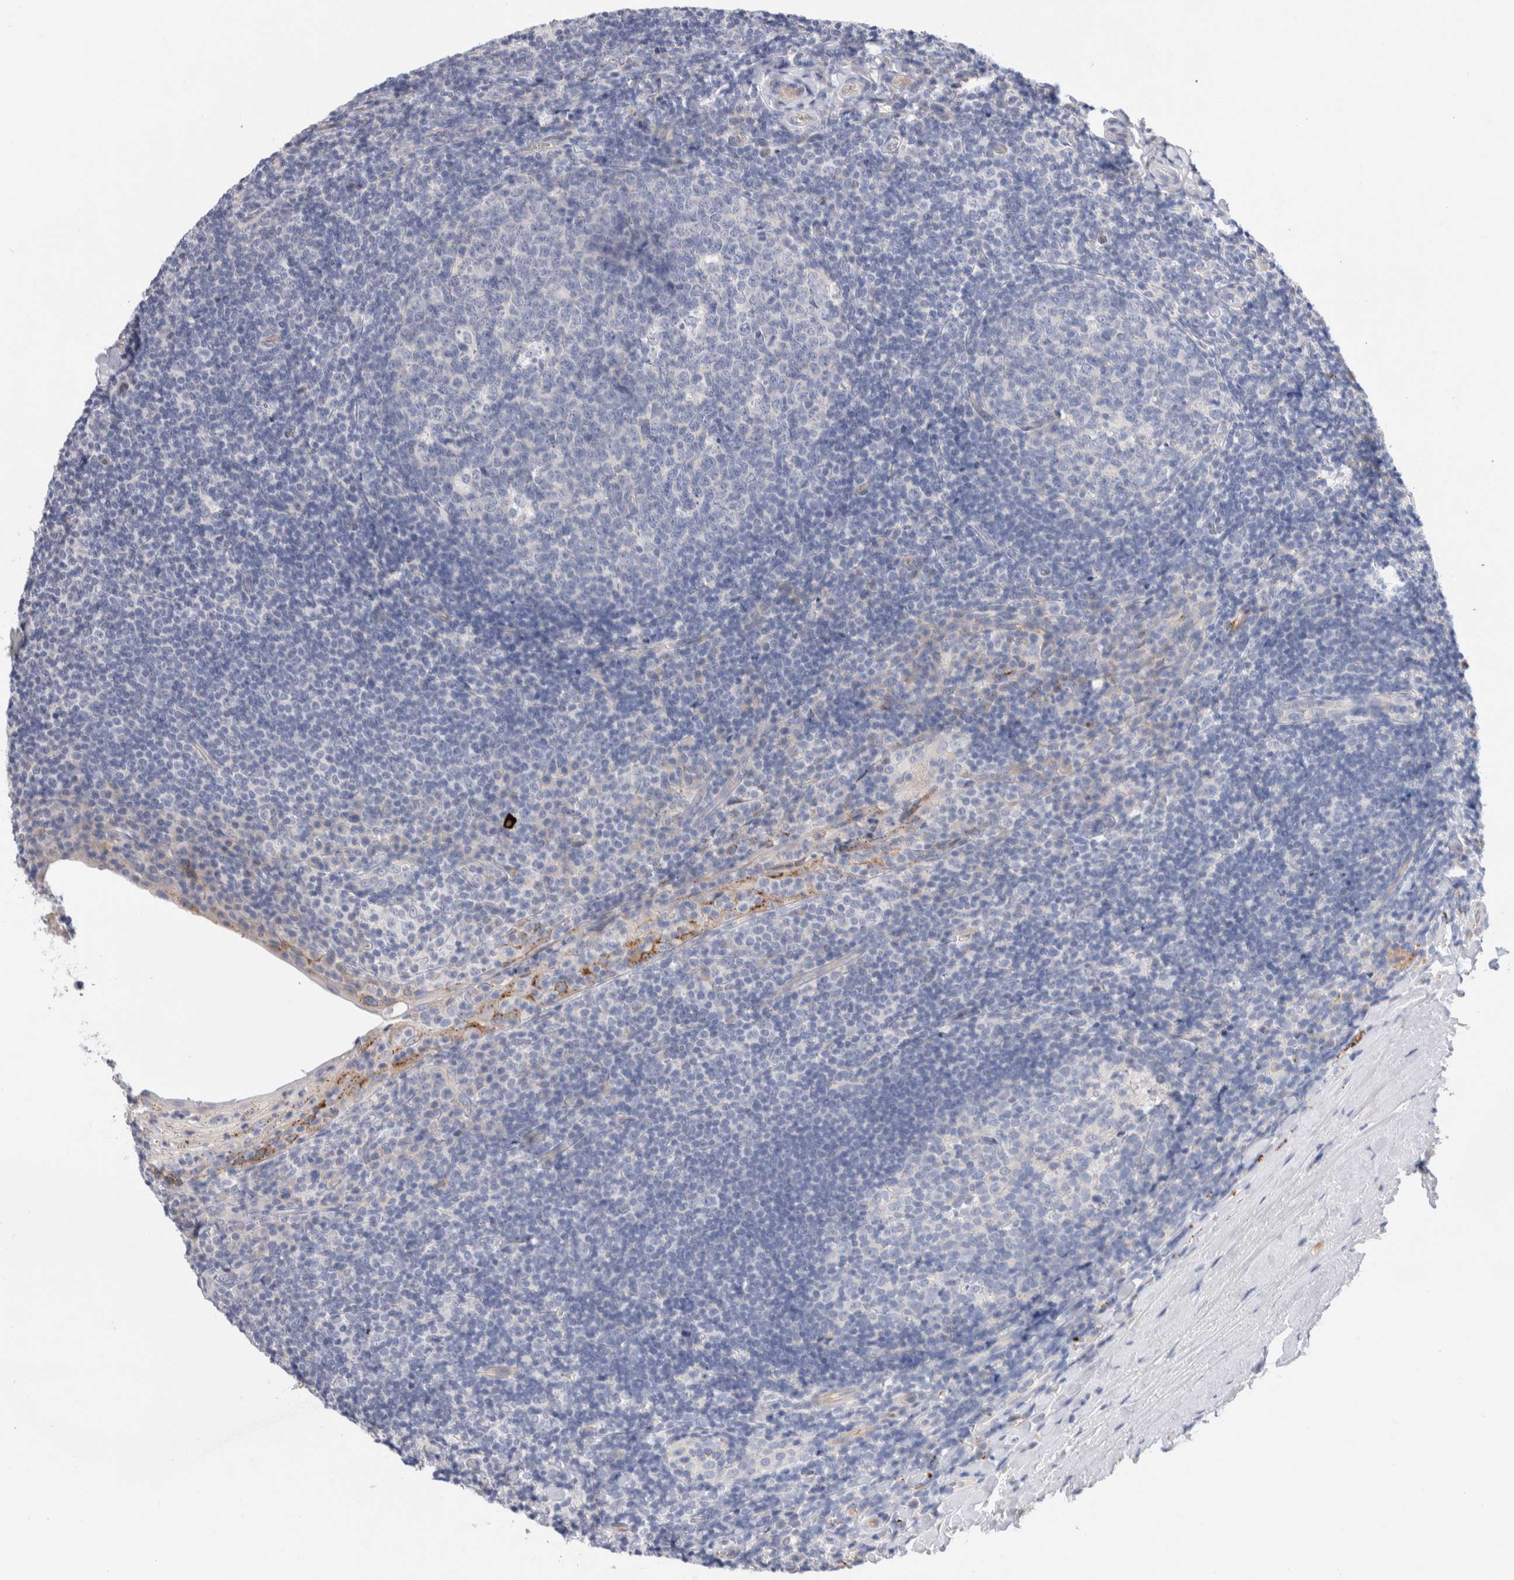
{"staining": {"intensity": "negative", "quantity": "none", "location": "none"}, "tissue": "tonsil", "cell_type": "Germinal center cells", "image_type": "normal", "snomed": [{"axis": "morphology", "description": "Normal tissue, NOS"}, {"axis": "topography", "description": "Tonsil"}], "caption": "This micrograph is of normal tonsil stained with IHC to label a protein in brown with the nuclei are counter-stained blue. There is no staining in germinal center cells. Brightfield microscopy of immunohistochemistry stained with DAB (3,3'-diaminobenzidine) (brown) and hematoxylin (blue), captured at high magnification.", "gene": "METRNL", "patient": {"sex": "male", "age": 37}}